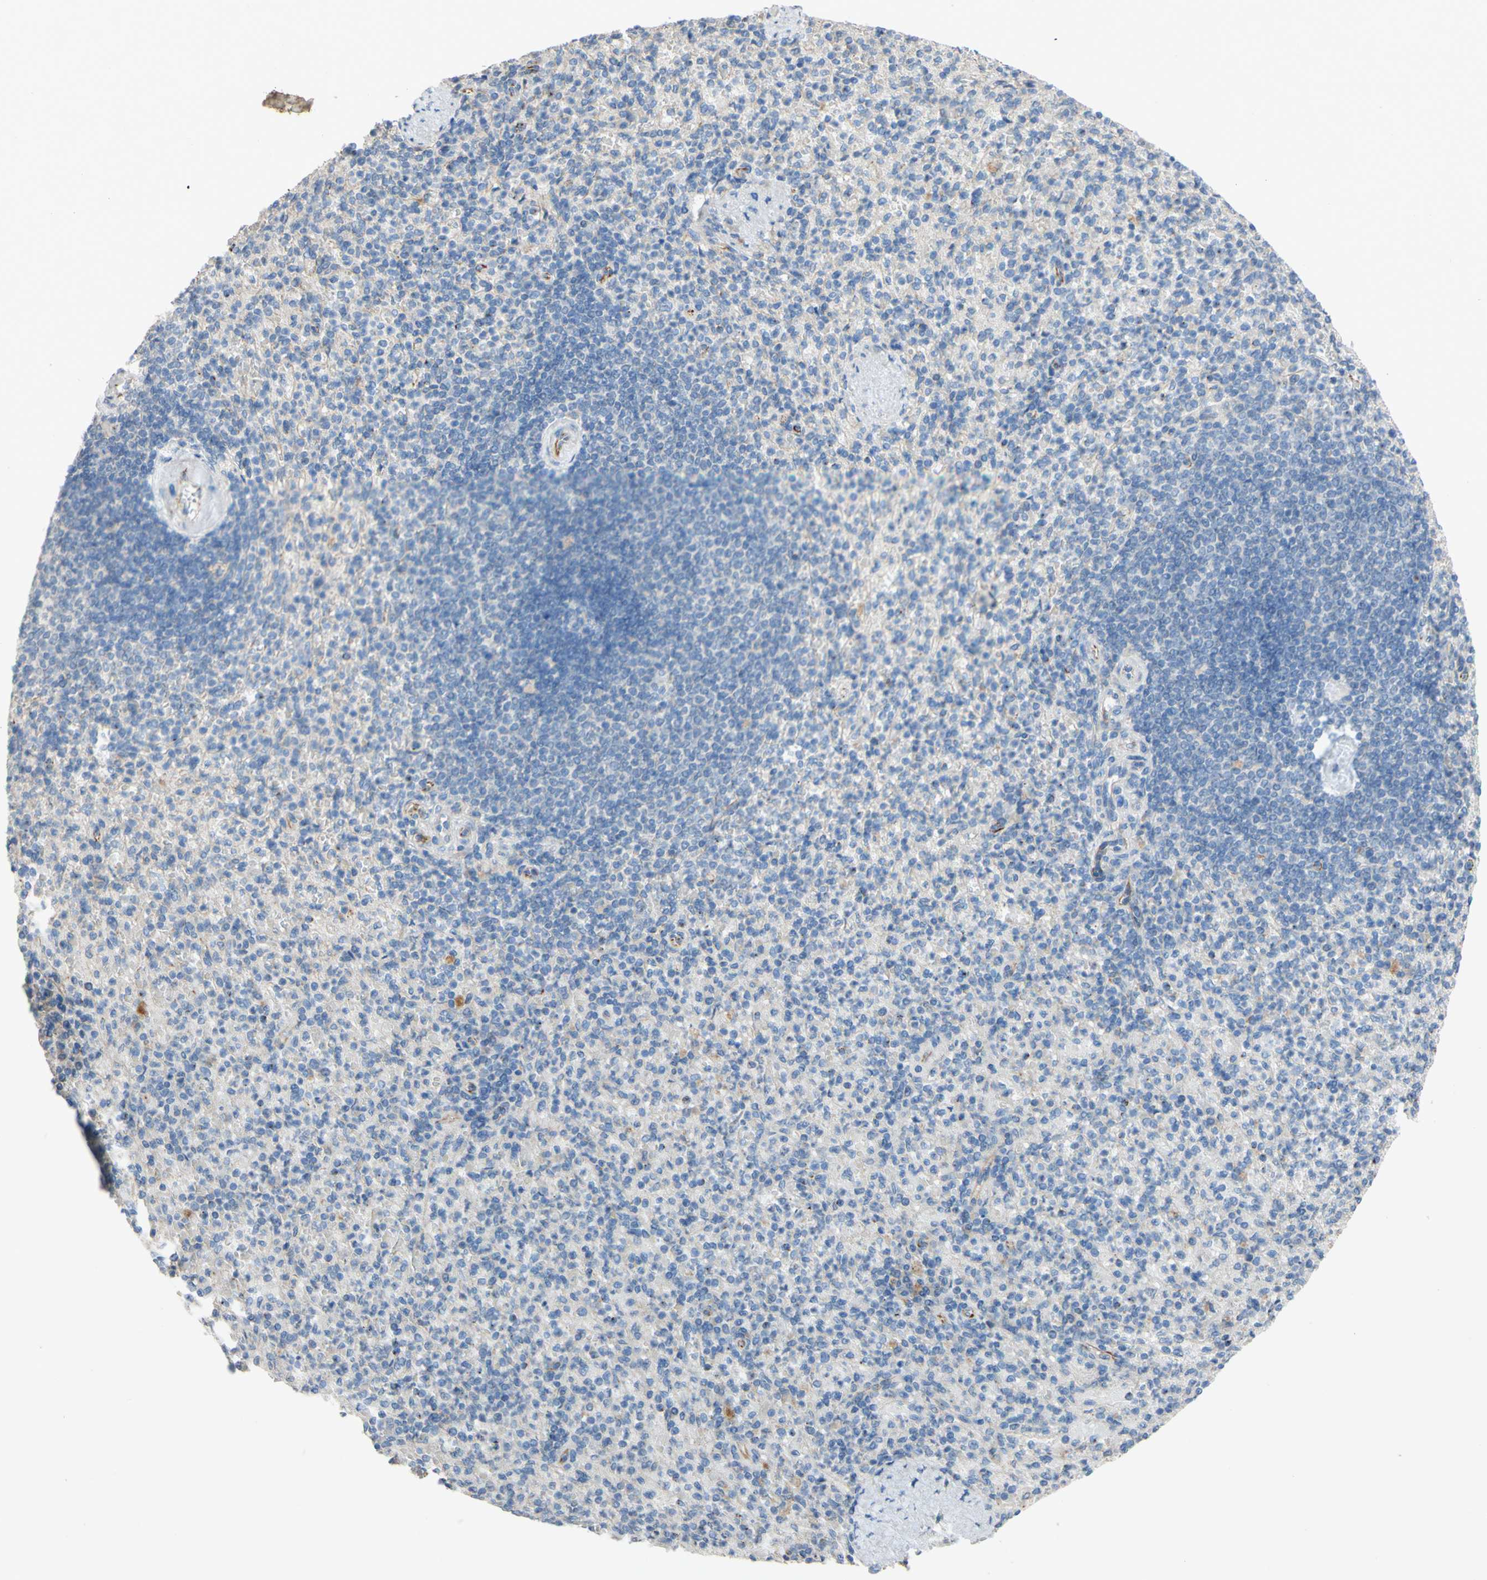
{"staining": {"intensity": "weak", "quantity": "<25%", "location": "cytoplasmic/membranous"}, "tissue": "spleen", "cell_type": "Cells in red pulp", "image_type": "normal", "snomed": [{"axis": "morphology", "description": "Normal tissue, NOS"}, {"axis": "topography", "description": "Spleen"}], "caption": "This is an immunohistochemistry (IHC) image of normal human spleen. There is no positivity in cells in red pulp.", "gene": "CDCP1", "patient": {"sex": "female", "age": 74}}